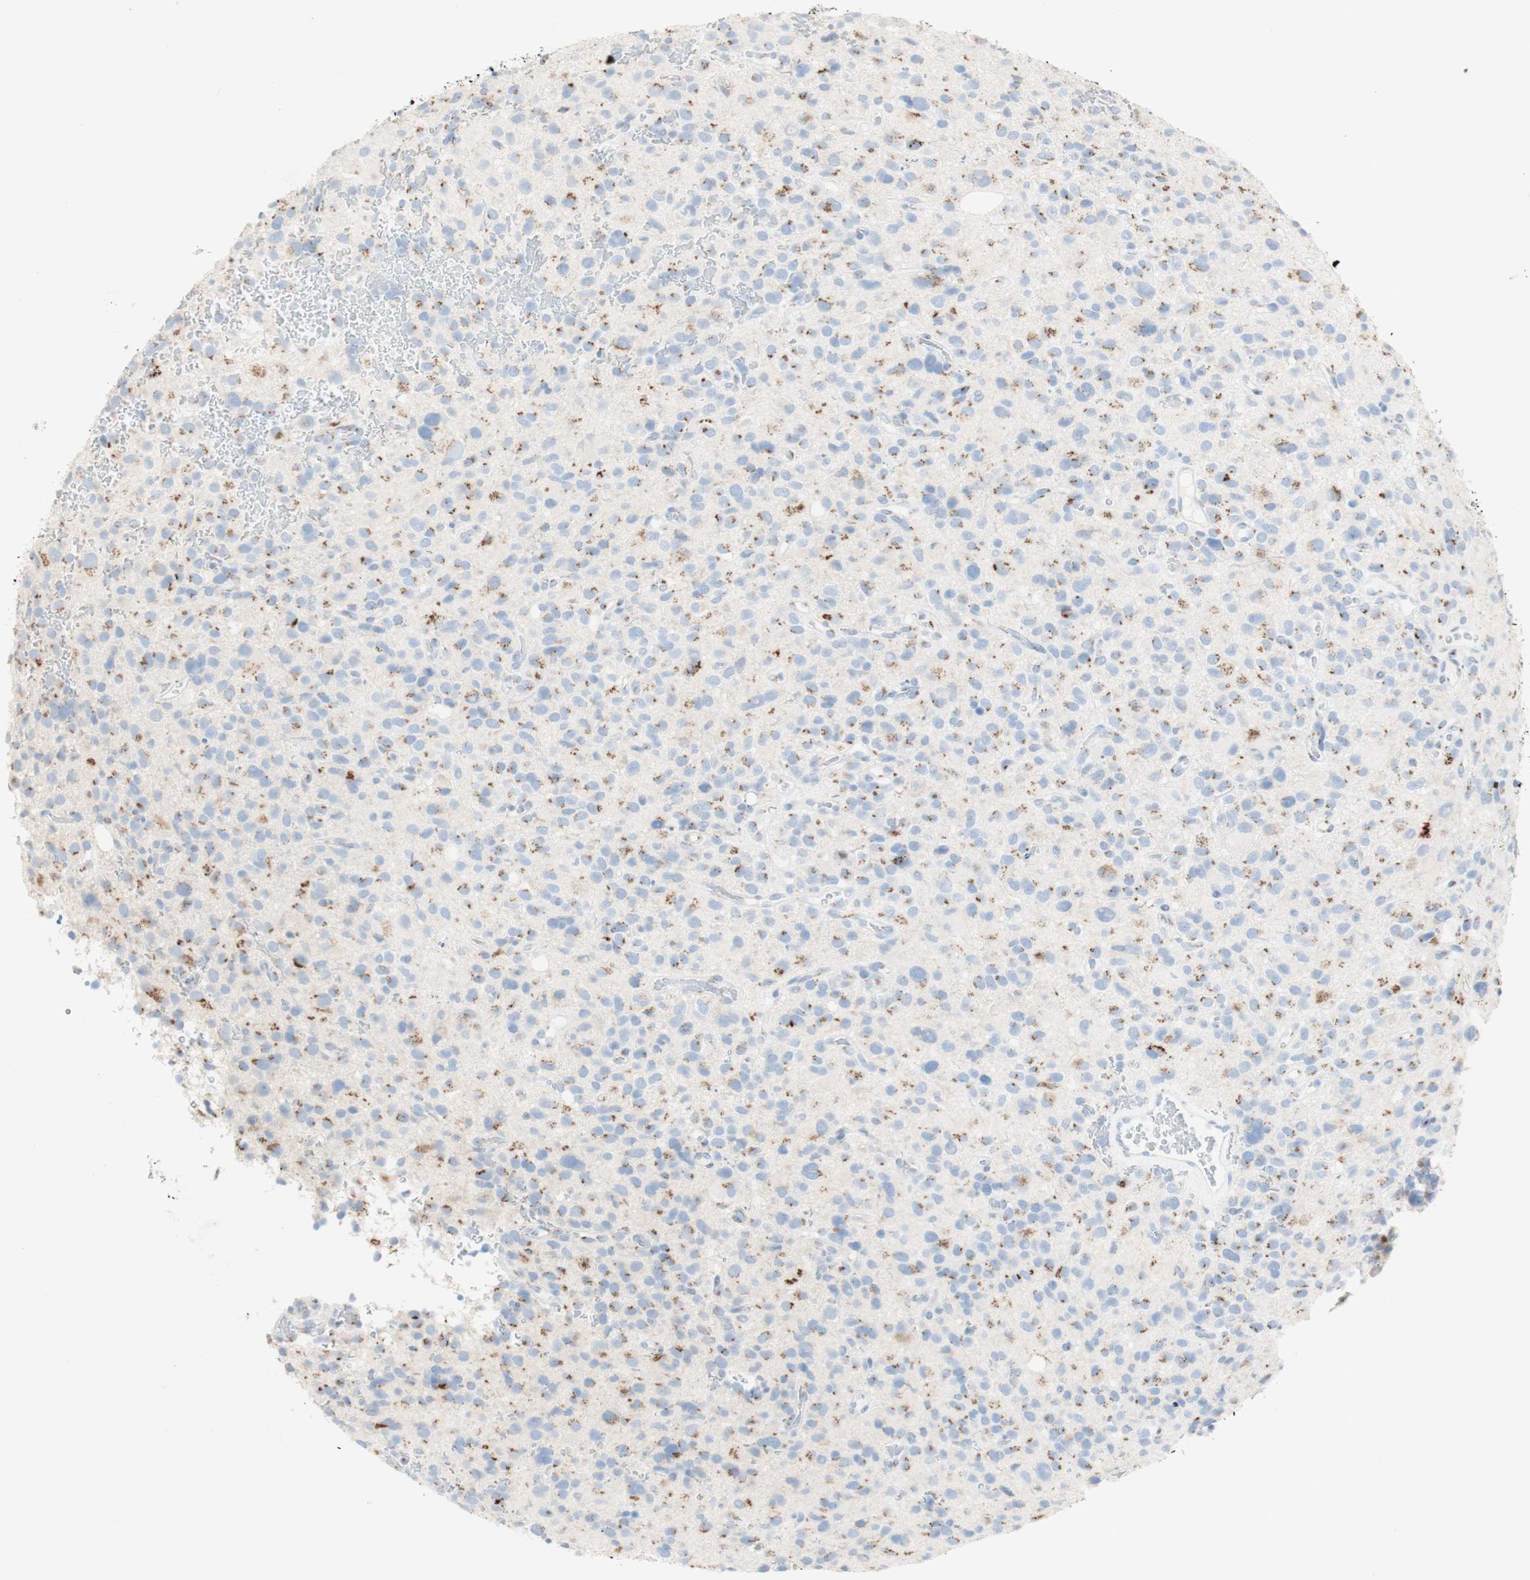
{"staining": {"intensity": "moderate", "quantity": "25%-75%", "location": "cytoplasmic/membranous"}, "tissue": "glioma", "cell_type": "Tumor cells", "image_type": "cancer", "snomed": [{"axis": "morphology", "description": "Glioma, malignant, High grade"}, {"axis": "topography", "description": "Brain"}], "caption": "Immunohistochemical staining of human malignant glioma (high-grade) demonstrates moderate cytoplasmic/membranous protein expression in about 25%-75% of tumor cells. (DAB (3,3'-diaminobenzidine) IHC with brightfield microscopy, high magnification).", "gene": "MANEA", "patient": {"sex": "male", "age": 48}}